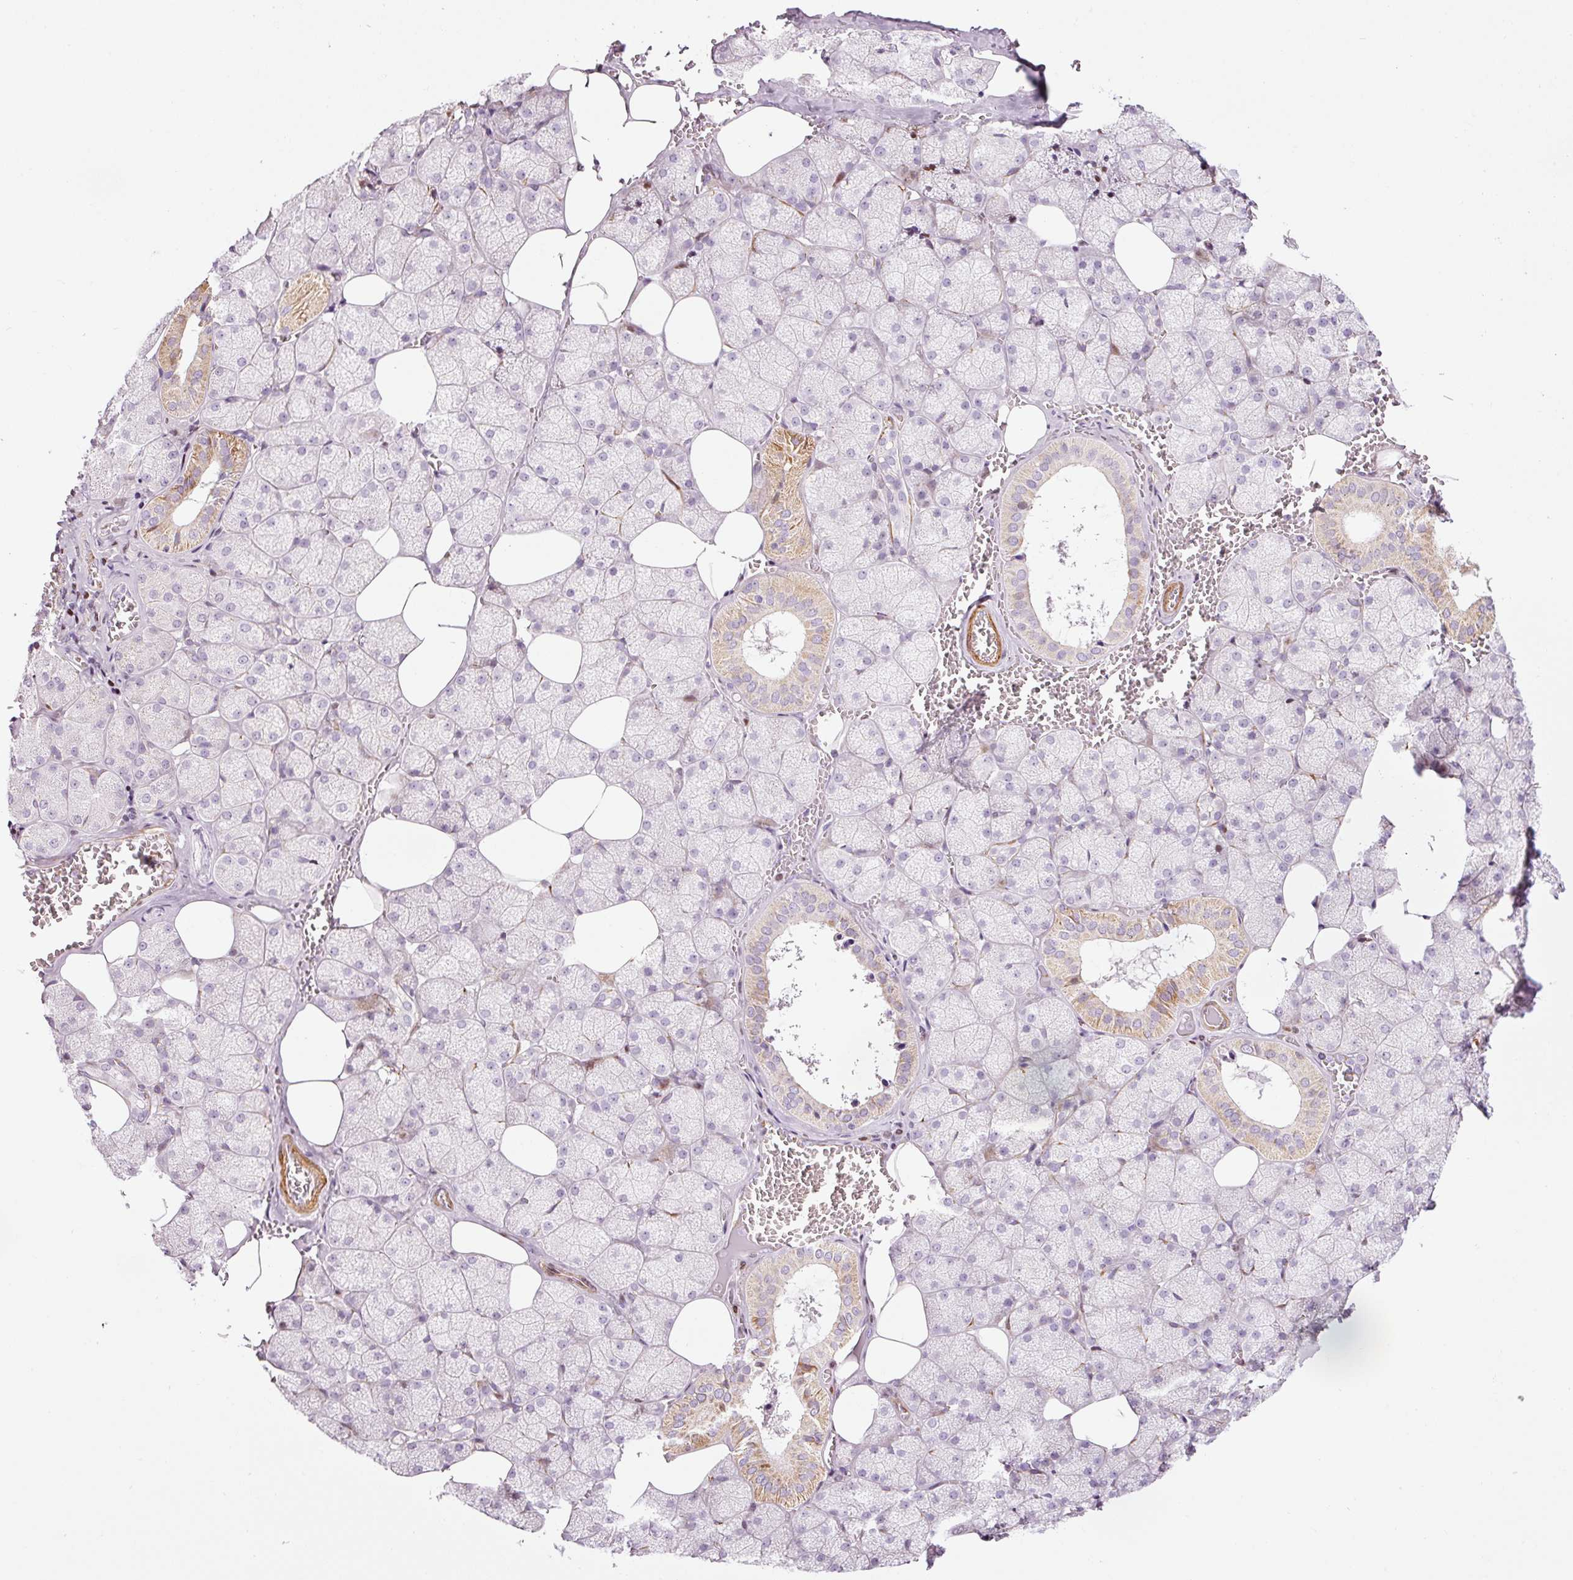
{"staining": {"intensity": "moderate", "quantity": "<25%", "location": "cytoplasmic/membranous,nuclear"}, "tissue": "salivary gland", "cell_type": "Glandular cells", "image_type": "normal", "snomed": [{"axis": "morphology", "description": "Normal tissue, NOS"}, {"axis": "topography", "description": "Salivary gland"}, {"axis": "topography", "description": "Peripheral nerve tissue"}], "caption": "A brown stain shows moderate cytoplasmic/membranous,nuclear positivity of a protein in glandular cells of unremarkable human salivary gland.", "gene": "ANKRD20A1", "patient": {"sex": "male", "age": 38}}